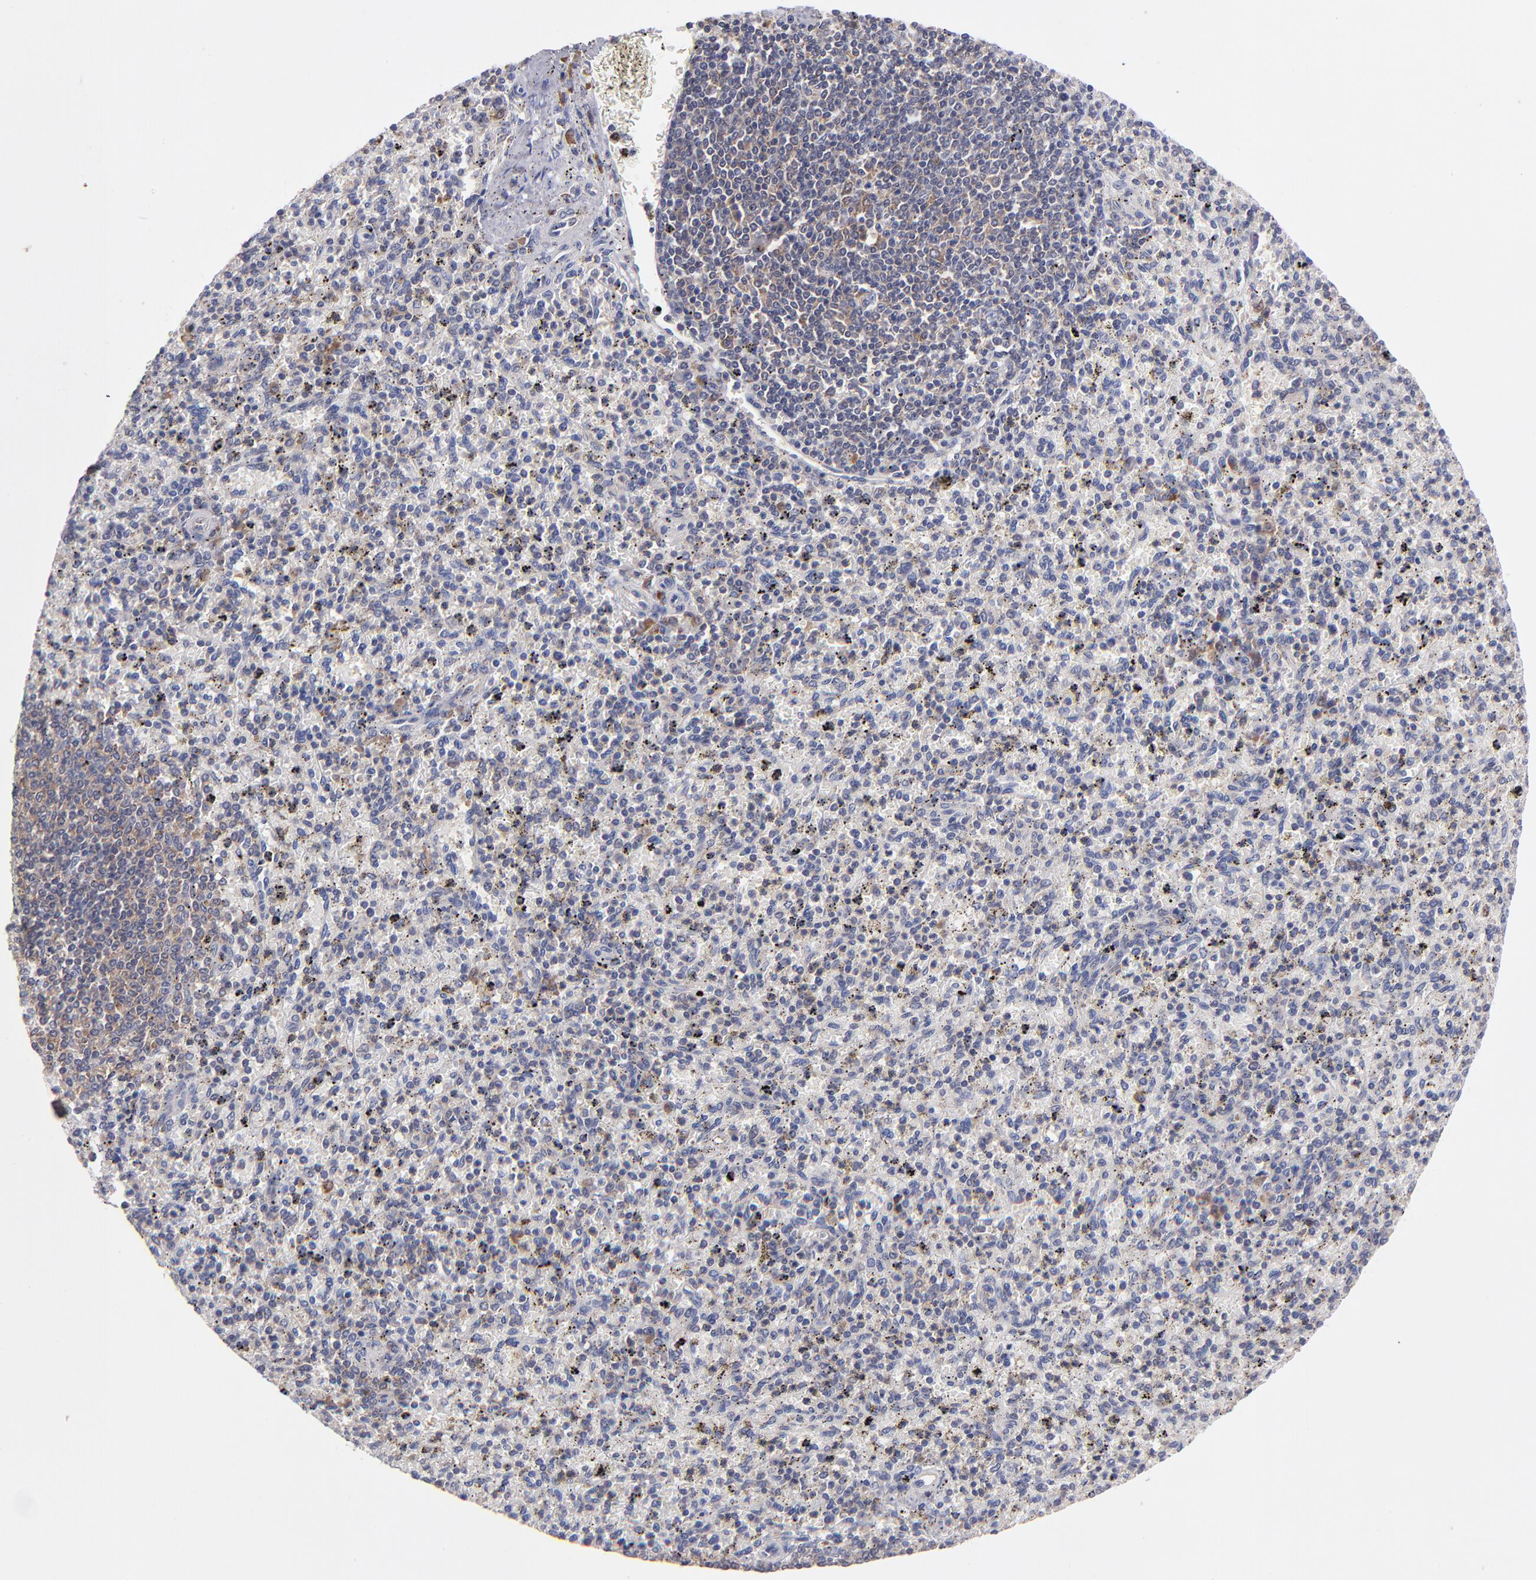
{"staining": {"intensity": "weak", "quantity": "<25%", "location": "cytoplasmic/membranous"}, "tissue": "spleen", "cell_type": "Cells in red pulp", "image_type": "normal", "snomed": [{"axis": "morphology", "description": "Normal tissue, NOS"}, {"axis": "topography", "description": "Spleen"}], "caption": "Immunohistochemistry (IHC) of normal human spleen demonstrates no positivity in cells in red pulp.", "gene": "EIF3L", "patient": {"sex": "male", "age": 72}}